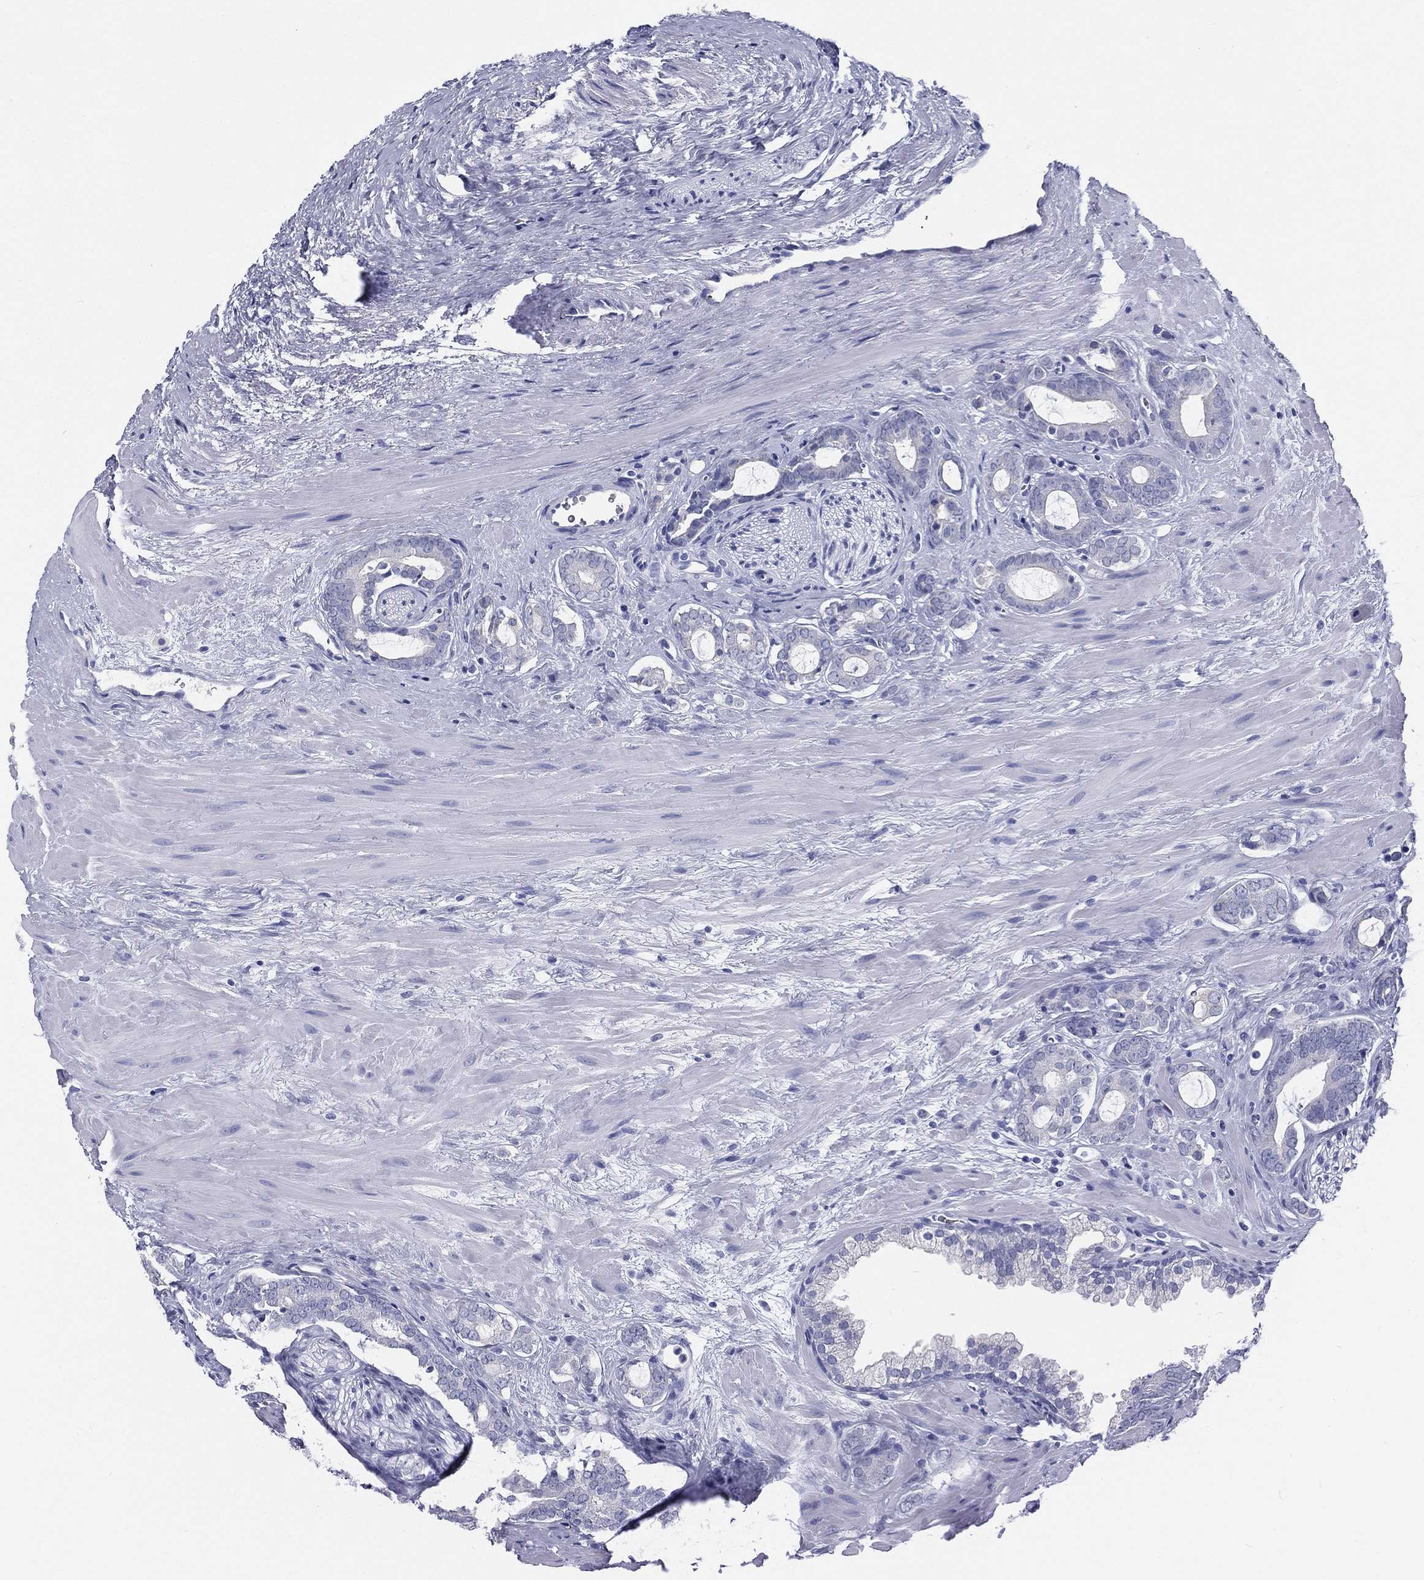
{"staining": {"intensity": "negative", "quantity": "none", "location": "none"}, "tissue": "prostate cancer", "cell_type": "Tumor cells", "image_type": "cancer", "snomed": [{"axis": "morphology", "description": "Adenocarcinoma, NOS"}, {"axis": "topography", "description": "Prostate"}], "caption": "High magnification brightfield microscopy of prostate cancer stained with DAB (3,3'-diaminobenzidine) (brown) and counterstained with hematoxylin (blue): tumor cells show no significant expression. The staining is performed using DAB brown chromogen with nuclei counter-stained in using hematoxylin.", "gene": "RSPH4A", "patient": {"sex": "male", "age": 55}}